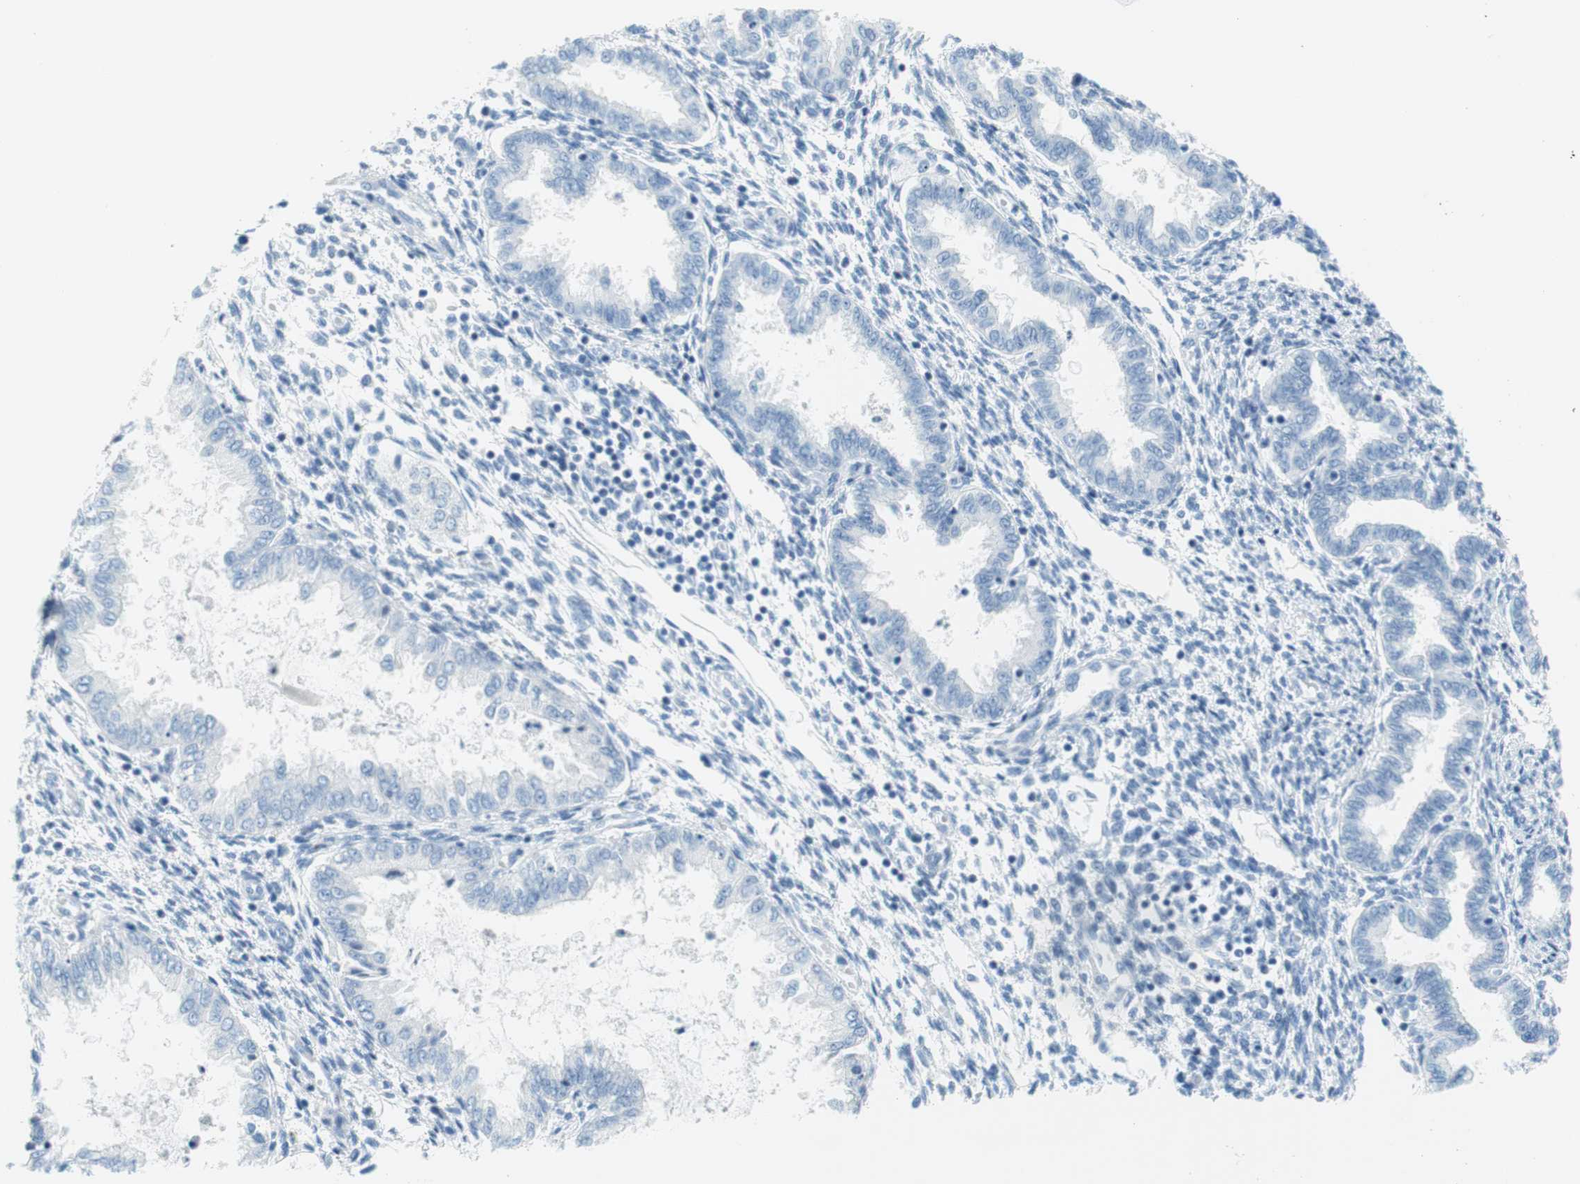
{"staining": {"intensity": "negative", "quantity": "none", "location": "none"}, "tissue": "endometrium", "cell_type": "Cells in endometrial stroma", "image_type": "normal", "snomed": [{"axis": "morphology", "description": "Normal tissue, NOS"}, {"axis": "topography", "description": "Endometrium"}], "caption": "An image of endometrium stained for a protein demonstrates no brown staining in cells in endometrial stroma.", "gene": "MYH1", "patient": {"sex": "female", "age": 33}}